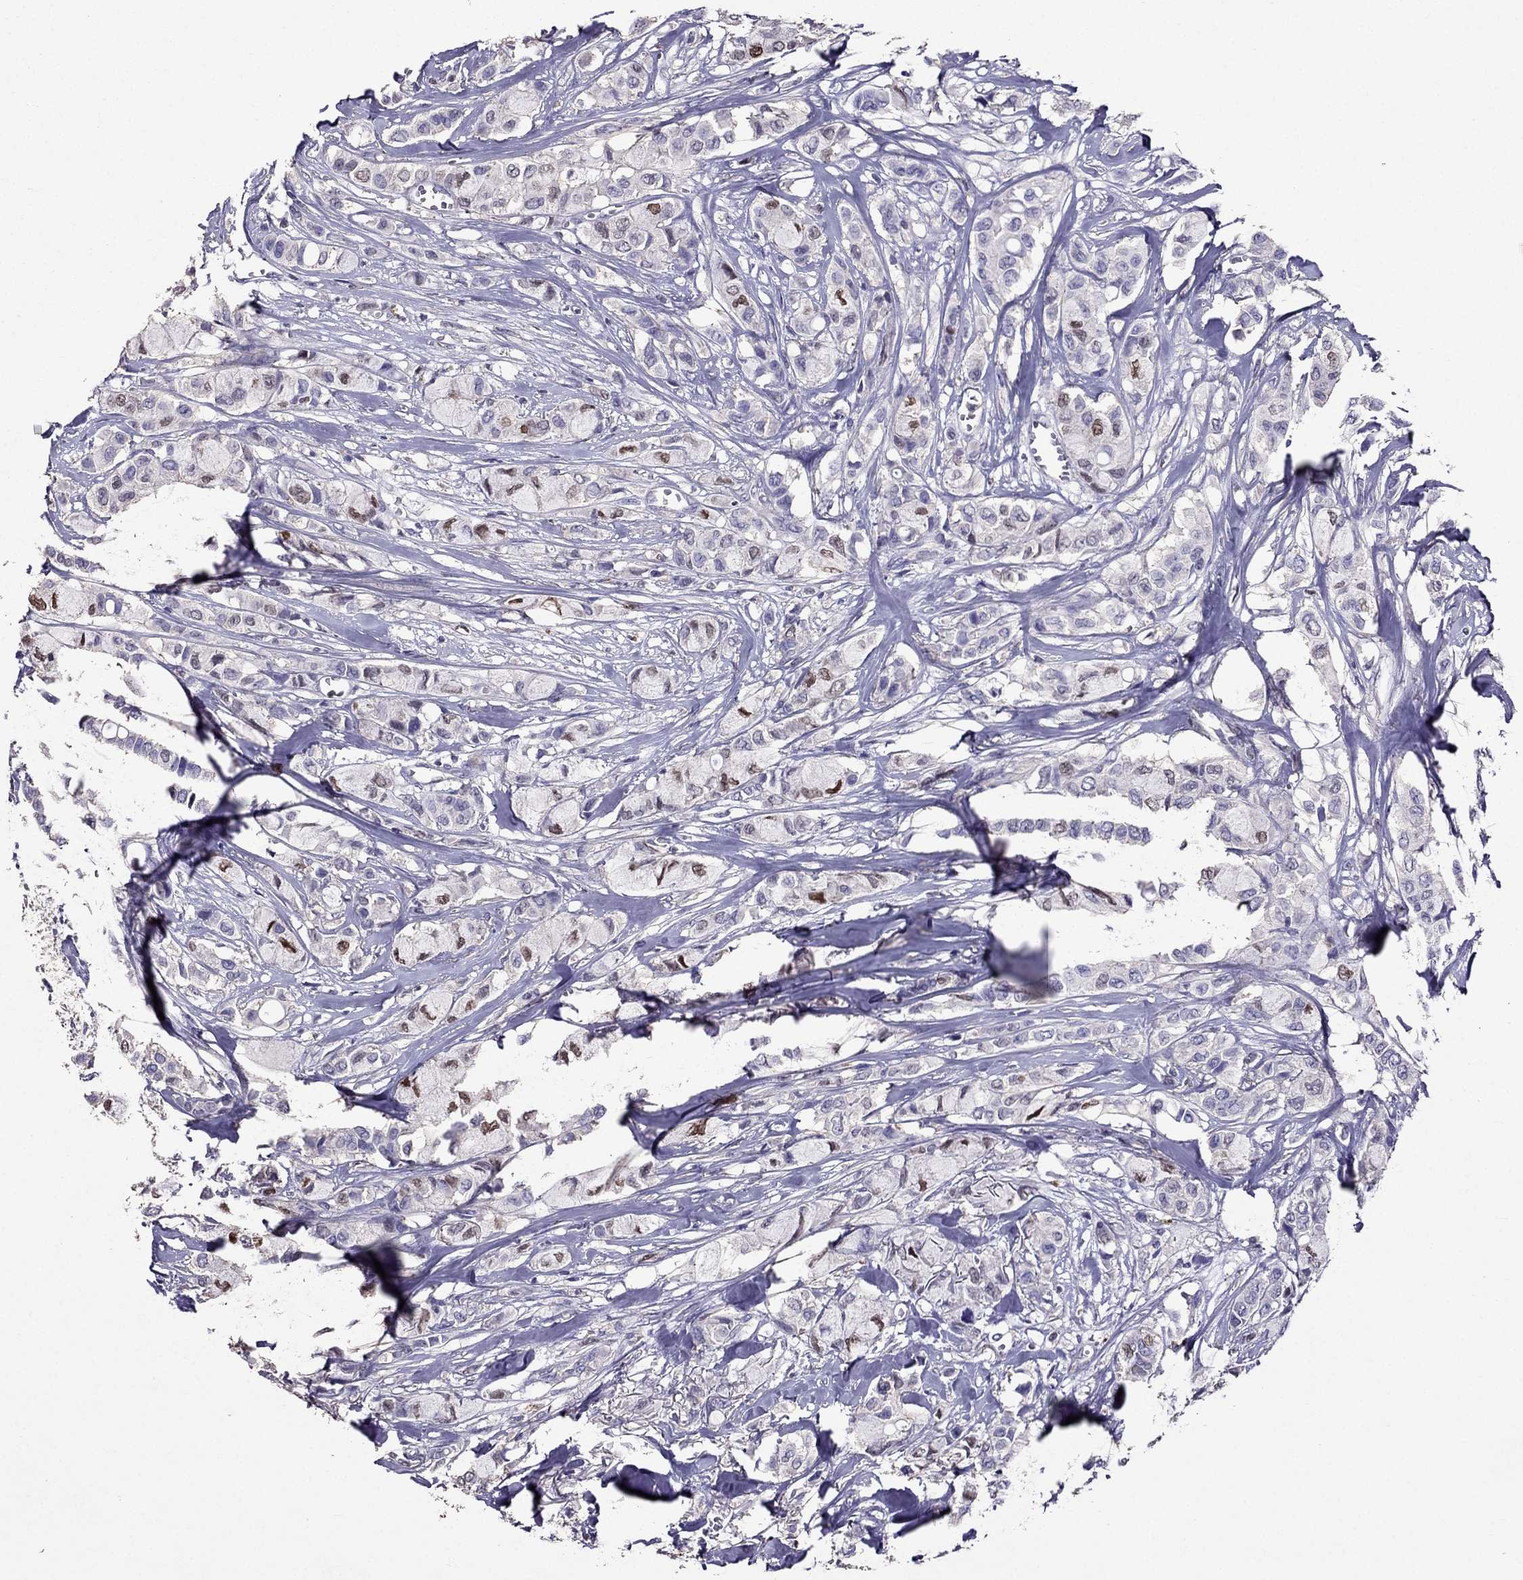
{"staining": {"intensity": "negative", "quantity": "none", "location": "none"}, "tissue": "breast cancer", "cell_type": "Tumor cells", "image_type": "cancer", "snomed": [{"axis": "morphology", "description": "Duct carcinoma"}, {"axis": "topography", "description": "Breast"}], "caption": "High power microscopy image of an immunohistochemistry micrograph of breast cancer (infiltrating ductal carcinoma), revealing no significant expression in tumor cells.", "gene": "NKX3-1", "patient": {"sex": "female", "age": 85}}